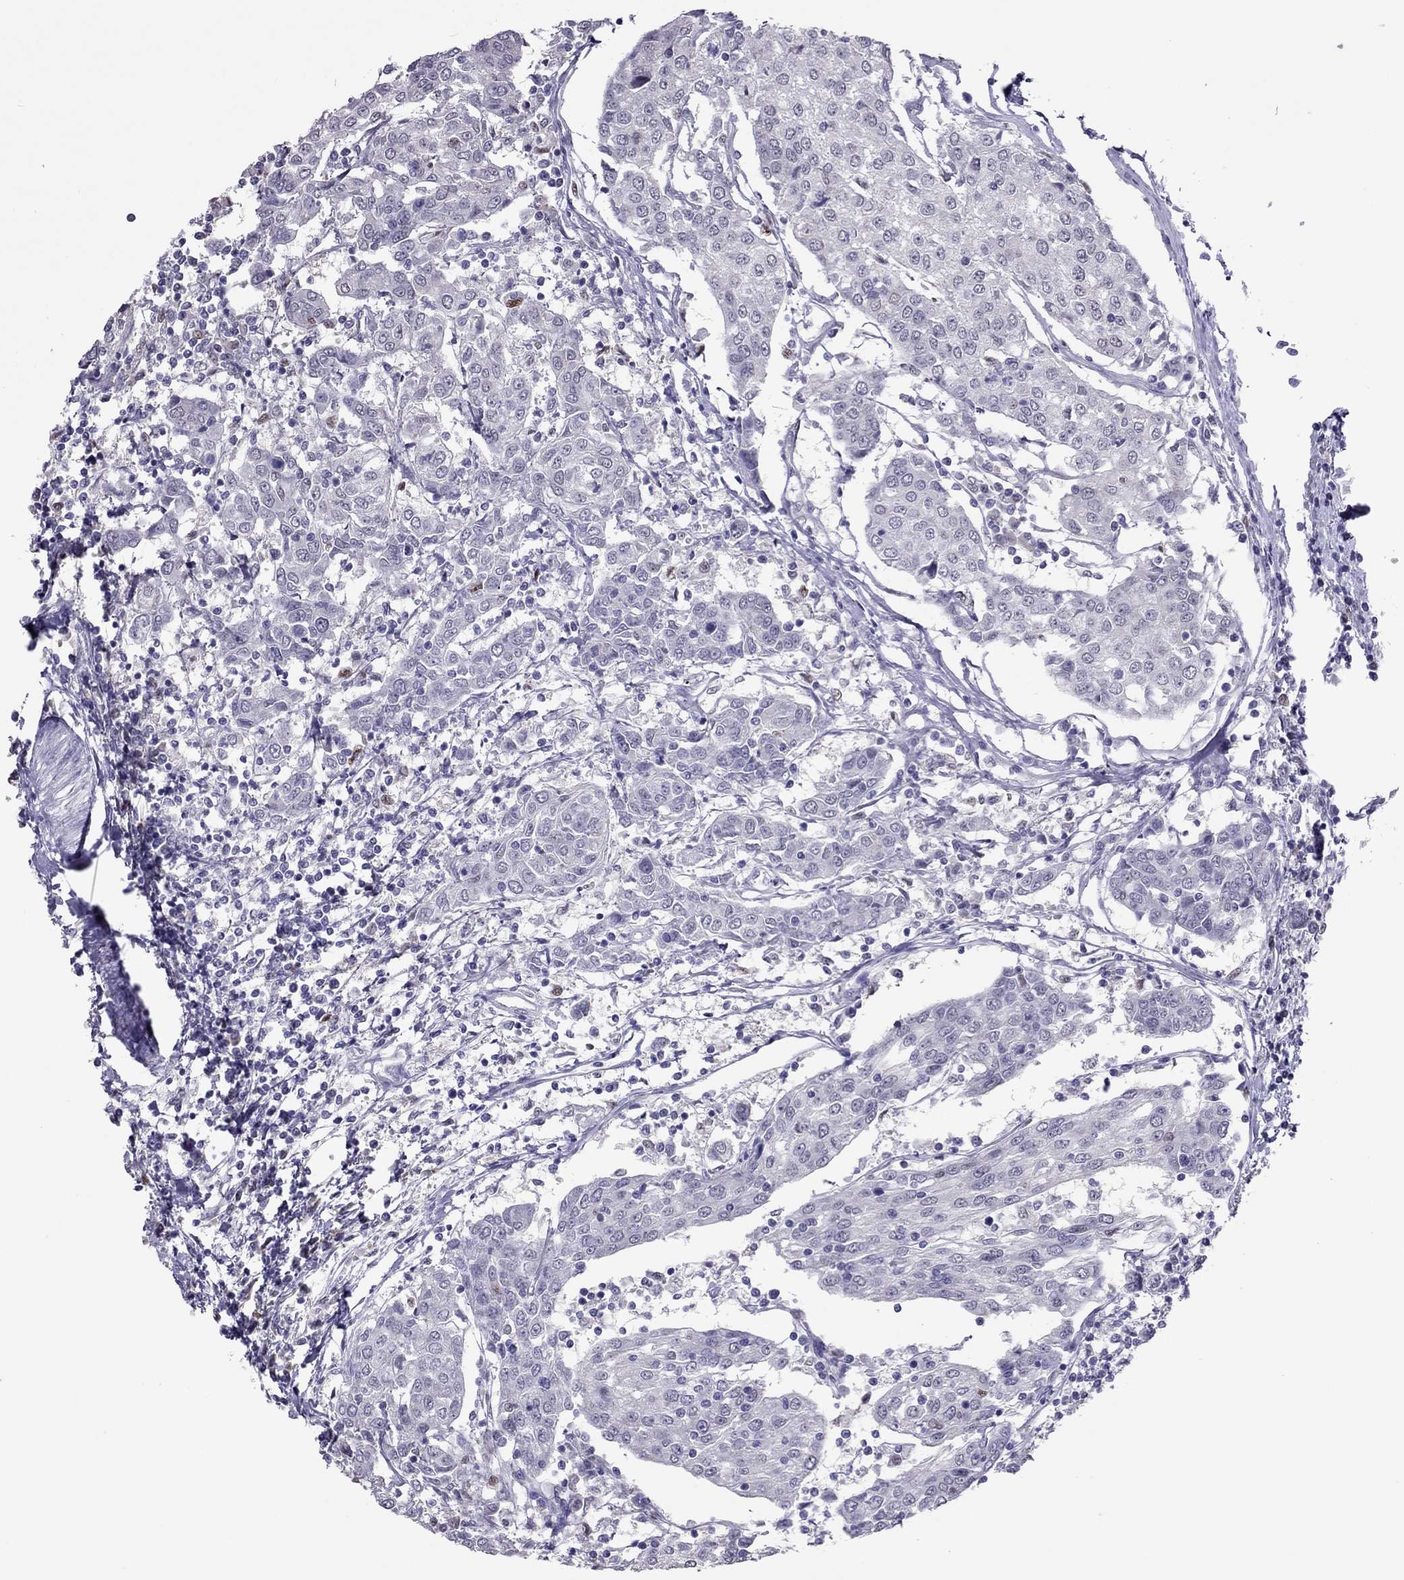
{"staining": {"intensity": "negative", "quantity": "none", "location": "none"}, "tissue": "urothelial cancer", "cell_type": "Tumor cells", "image_type": "cancer", "snomed": [{"axis": "morphology", "description": "Urothelial carcinoma, High grade"}, {"axis": "topography", "description": "Urinary bladder"}], "caption": "Immunohistochemical staining of human urothelial carcinoma (high-grade) exhibits no significant staining in tumor cells.", "gene": "SPINT3", "patient": {"sex": "female", "age": 85}}